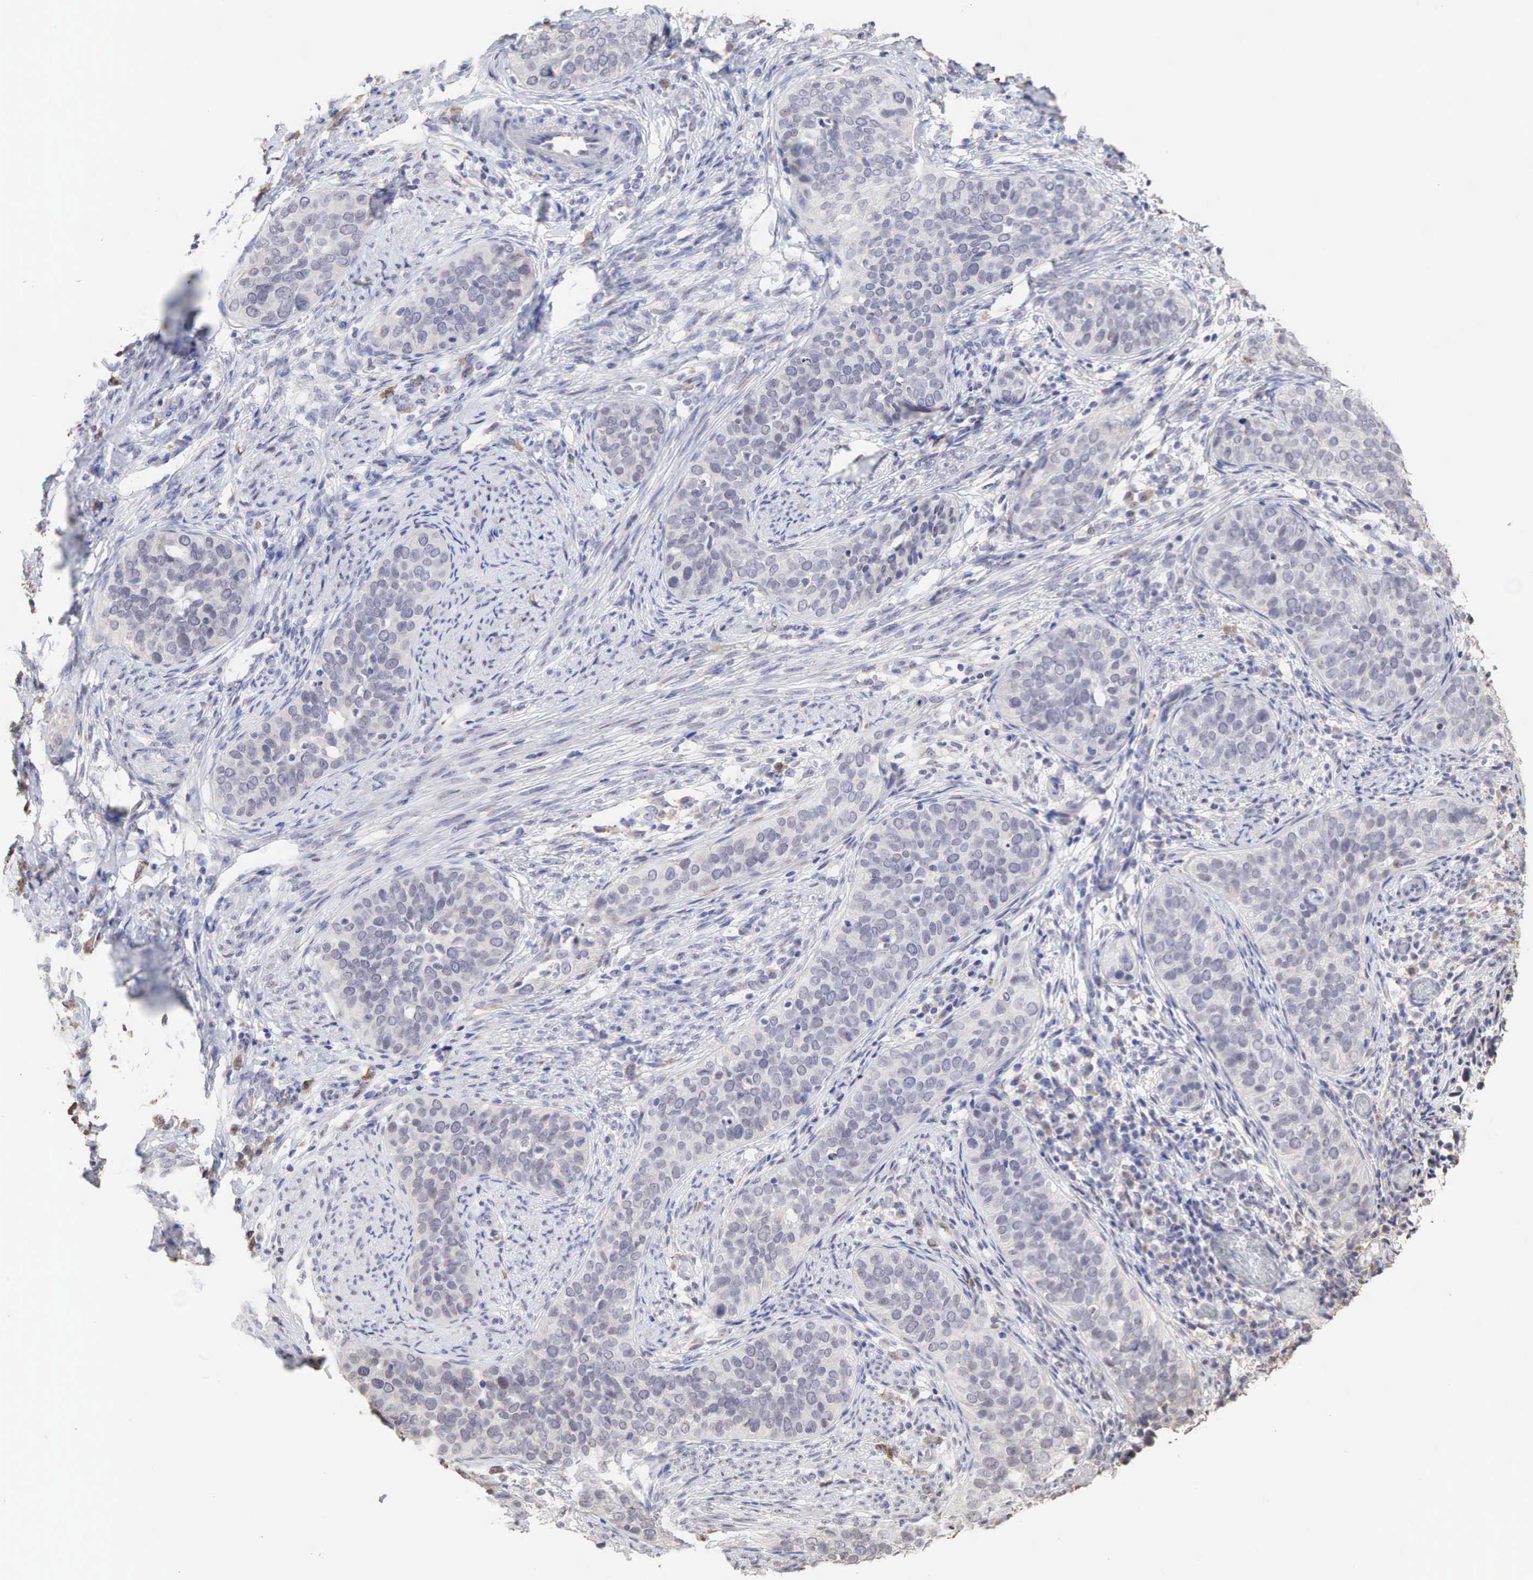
{"staining": {"intensity": "negative", "quantity": "none", "location": "none"}, "tissue": "cervical cancer", "cell_type": "Tumor cells", "image_type": "cancer", "snomed": [{"axis": "morphology", "description": "Squamous cell carcinoma, NOS"}, {"axis": "topography", "description": "Cervix"}], "caption": "The IHC micrograph has no significant staining in tumor cells of squamous cell carcinoma (cervical) tissue.", "gene": "DKC1", "patient": {"sex": "female", "age": 31}}